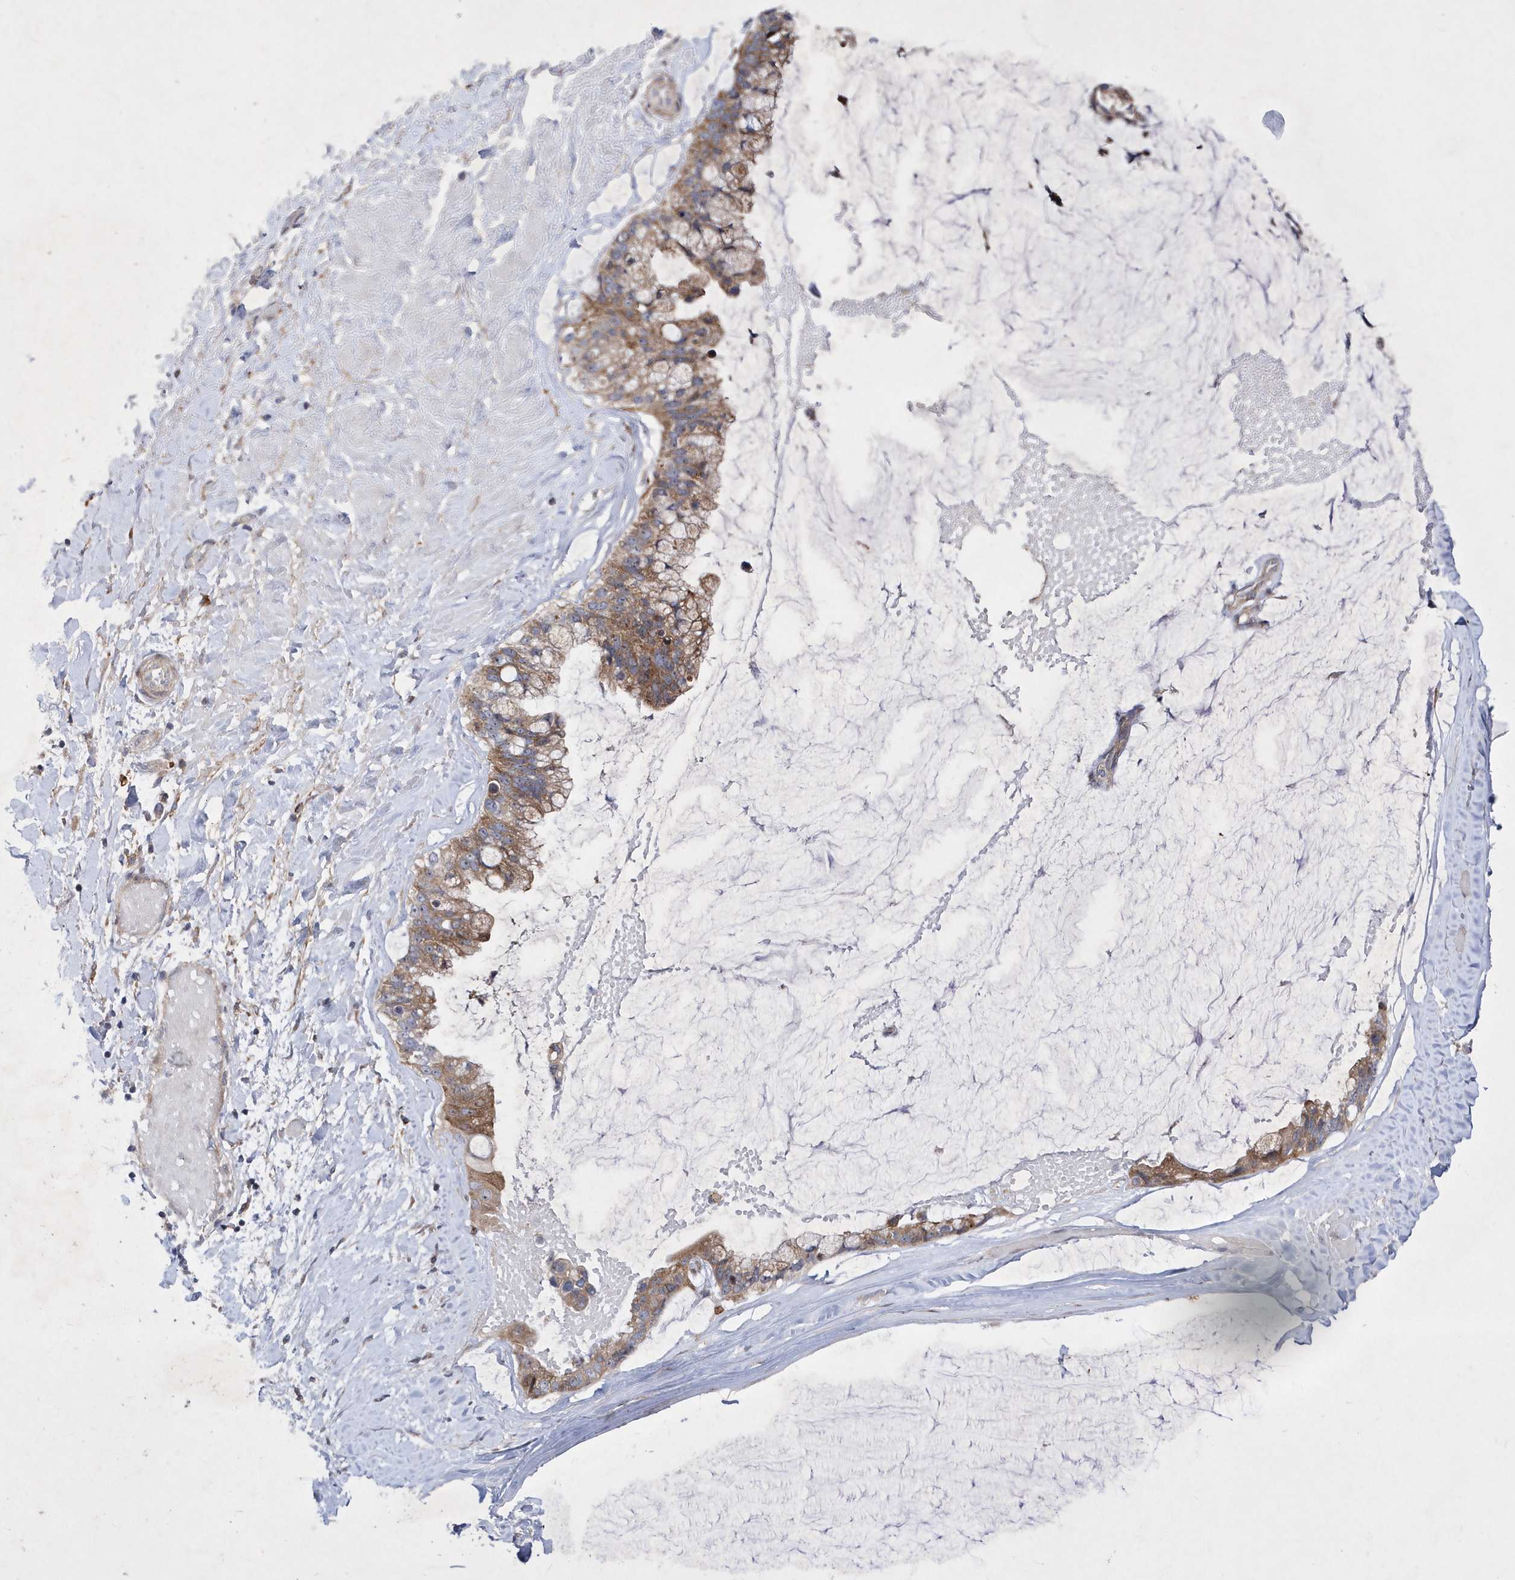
{"staining": {"intensity": "moderate", "quantity": ">75%", "location": "cytoplasmic/membranous"}, "tissue": "ovarian cancer", "cell_type": "Tumor cells", "image_type": "cancer", "snomed": [{"axis": "morphology", "description": "Cystadenocarcinoma, mucinous, NOS"}, {"axis": "topography", "description": "Ovary"}], "caption": "Protein staining displays moderate cytoplasmic/membranous positivity in about >75% of tumor cells in ovarian mucinous cystadenocarcinoma.", "gene": "LONRF2", "patient": {"sex": "female", "age": 39}}